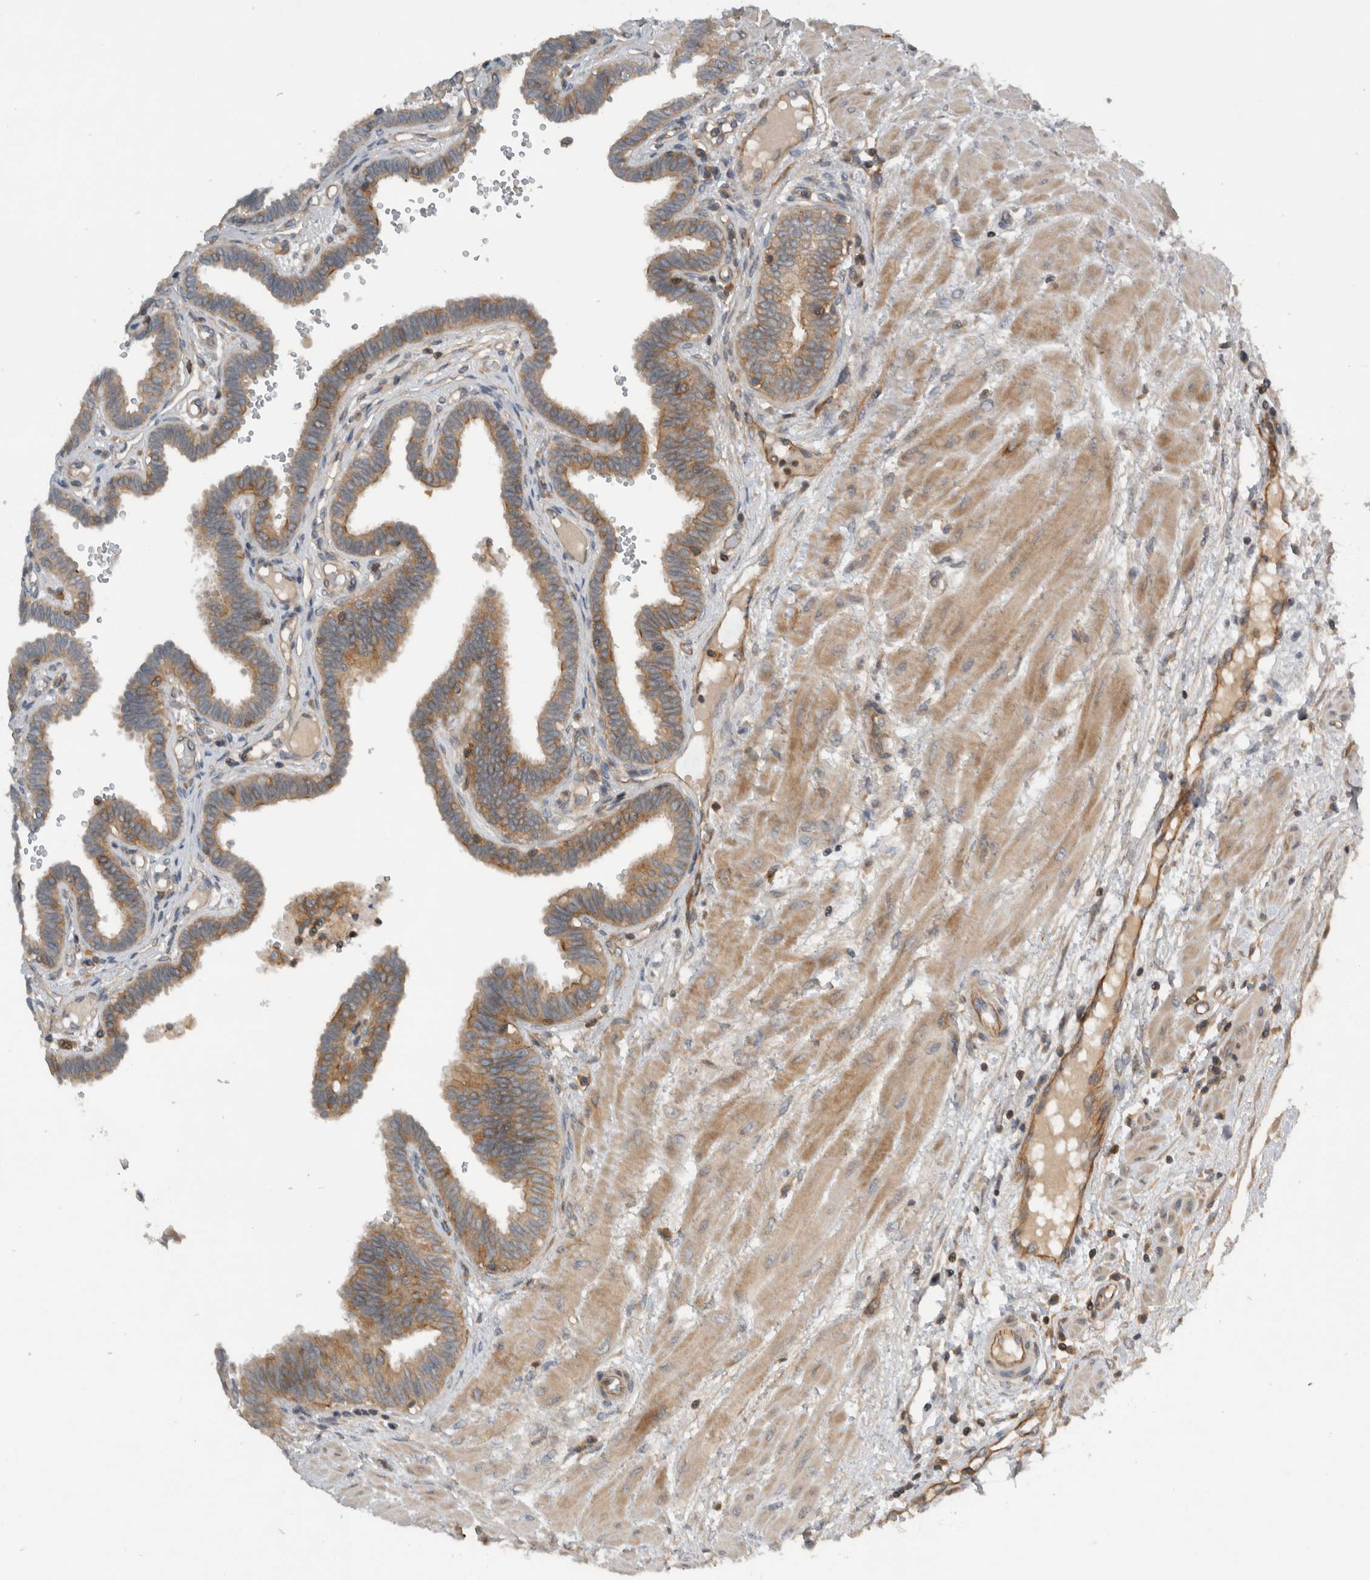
{"staining": {"intensity": "moderate", "quantity": ">75%", "location": "cytoplasmic/membranous"}, "tissue": "fallopian tube", "cell_type": "Glandular cells", "image_type": "normal", "snomed": [{"axis": "morphology", "description": "Normal tissue, NOS"}, {"axis": "topography", "description": "Fallopian tube"}], "caption": "Fallopian tube stained with immunohistochemistry (IHC) exhibits moderate cytoplasmic/membranous staining in about >75% of glandular cells. (Stains: DAB in brown, nuclei in blue, Microscopy: brightfield microscopy at high magnification).", "gene": "SCARA5", "patient": {"sex": "female", "age": 32}}